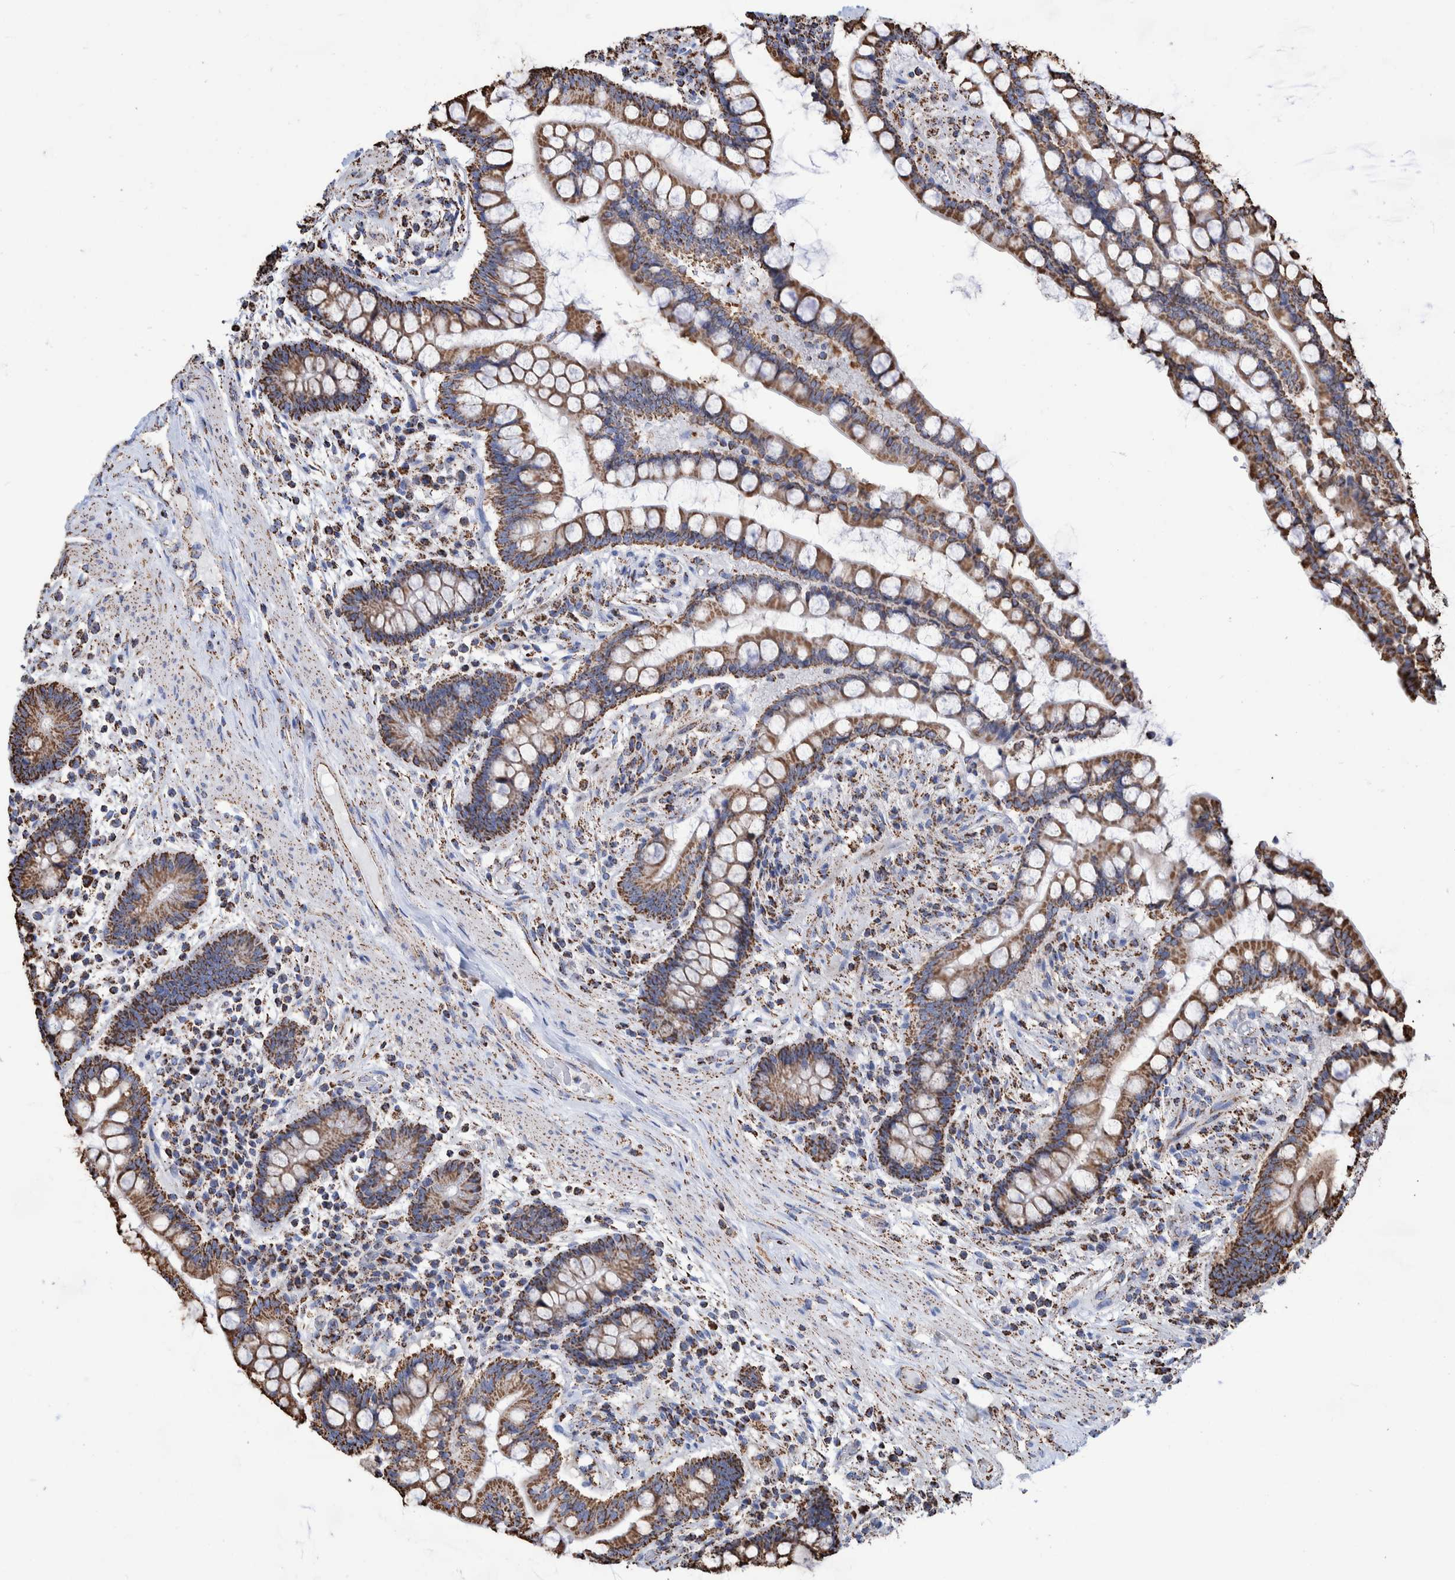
{"staining": {"intensity": "moderate", "quantity": ">75%", "location": "cytoplasmic/membranous"}, "tissue": "colon", "cell_type": "Endothelial cells", "image_type": "normal", "snomed": [{"axis": "morphology", "description": "Normal tissue, NOS"}, {"axis": "topography", "description": "Colon"}], "caption": "Moderate cytoplasmic/membranous staining for a protein is appreciated in approximately >75% of endothelial cells of benign colon using immunohistochemistry.", "gene": "VPS26C", "patient": {"sex": "male", "age": 73}}